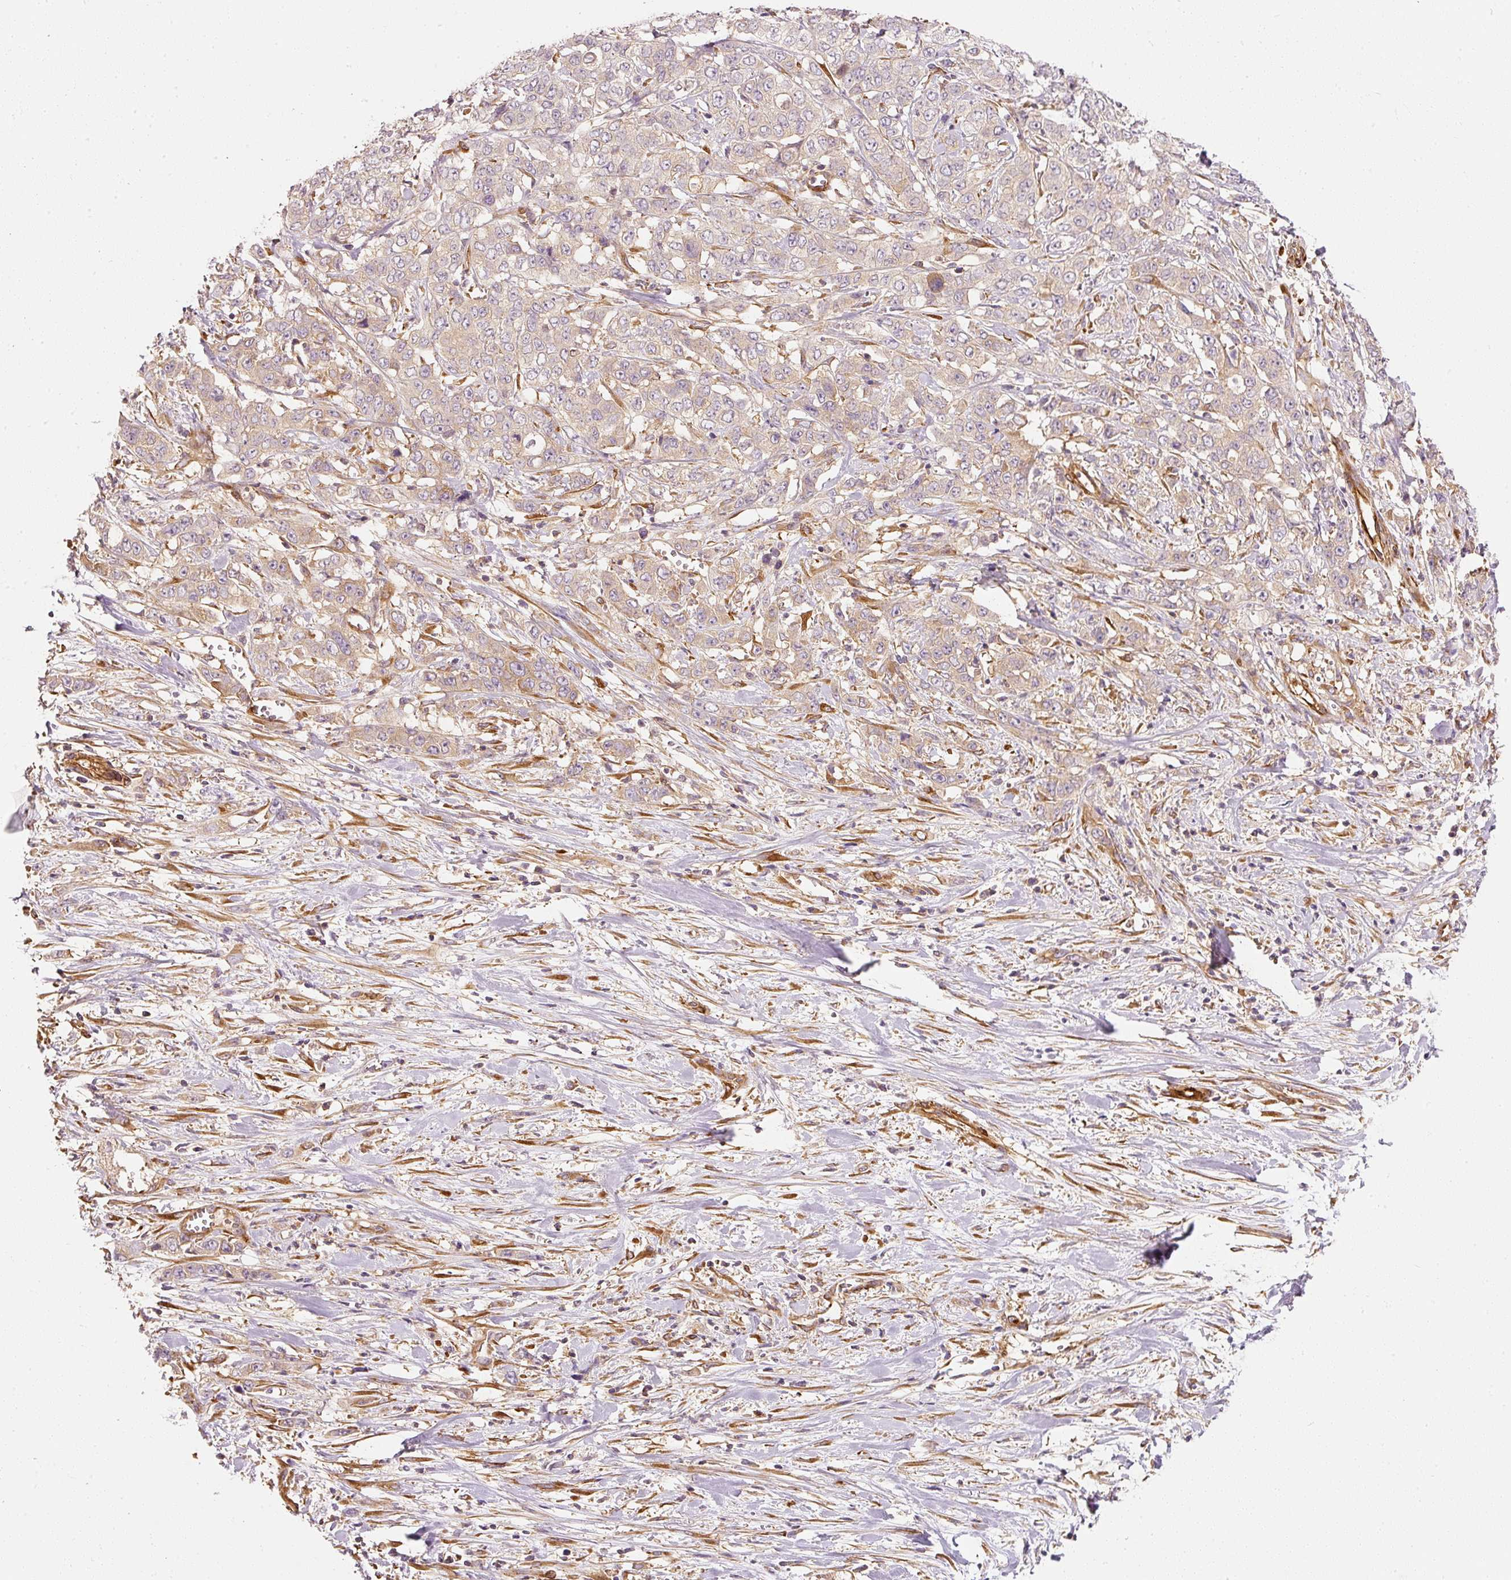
{"staining": {"intensity": "weak", "quantity": ">75%", "location": "cytoplasmic/membranous"}, "tissue": "stomach cancer", "cell_type": "Tumor cells", "image_type": "cancer", "snomed": [{"axis": "morphology", "description": "Adenocarcinoma, NOS"}, {"axis": "topography", "description": "Stomach, upper"}], "caption": "Human stomach cancer (adenocarcinoma) stained with a protein marker demonstrates weak staining in tumor cells.", "gene": "RNF167", "patient": {"sex": "male", "age": 62}}